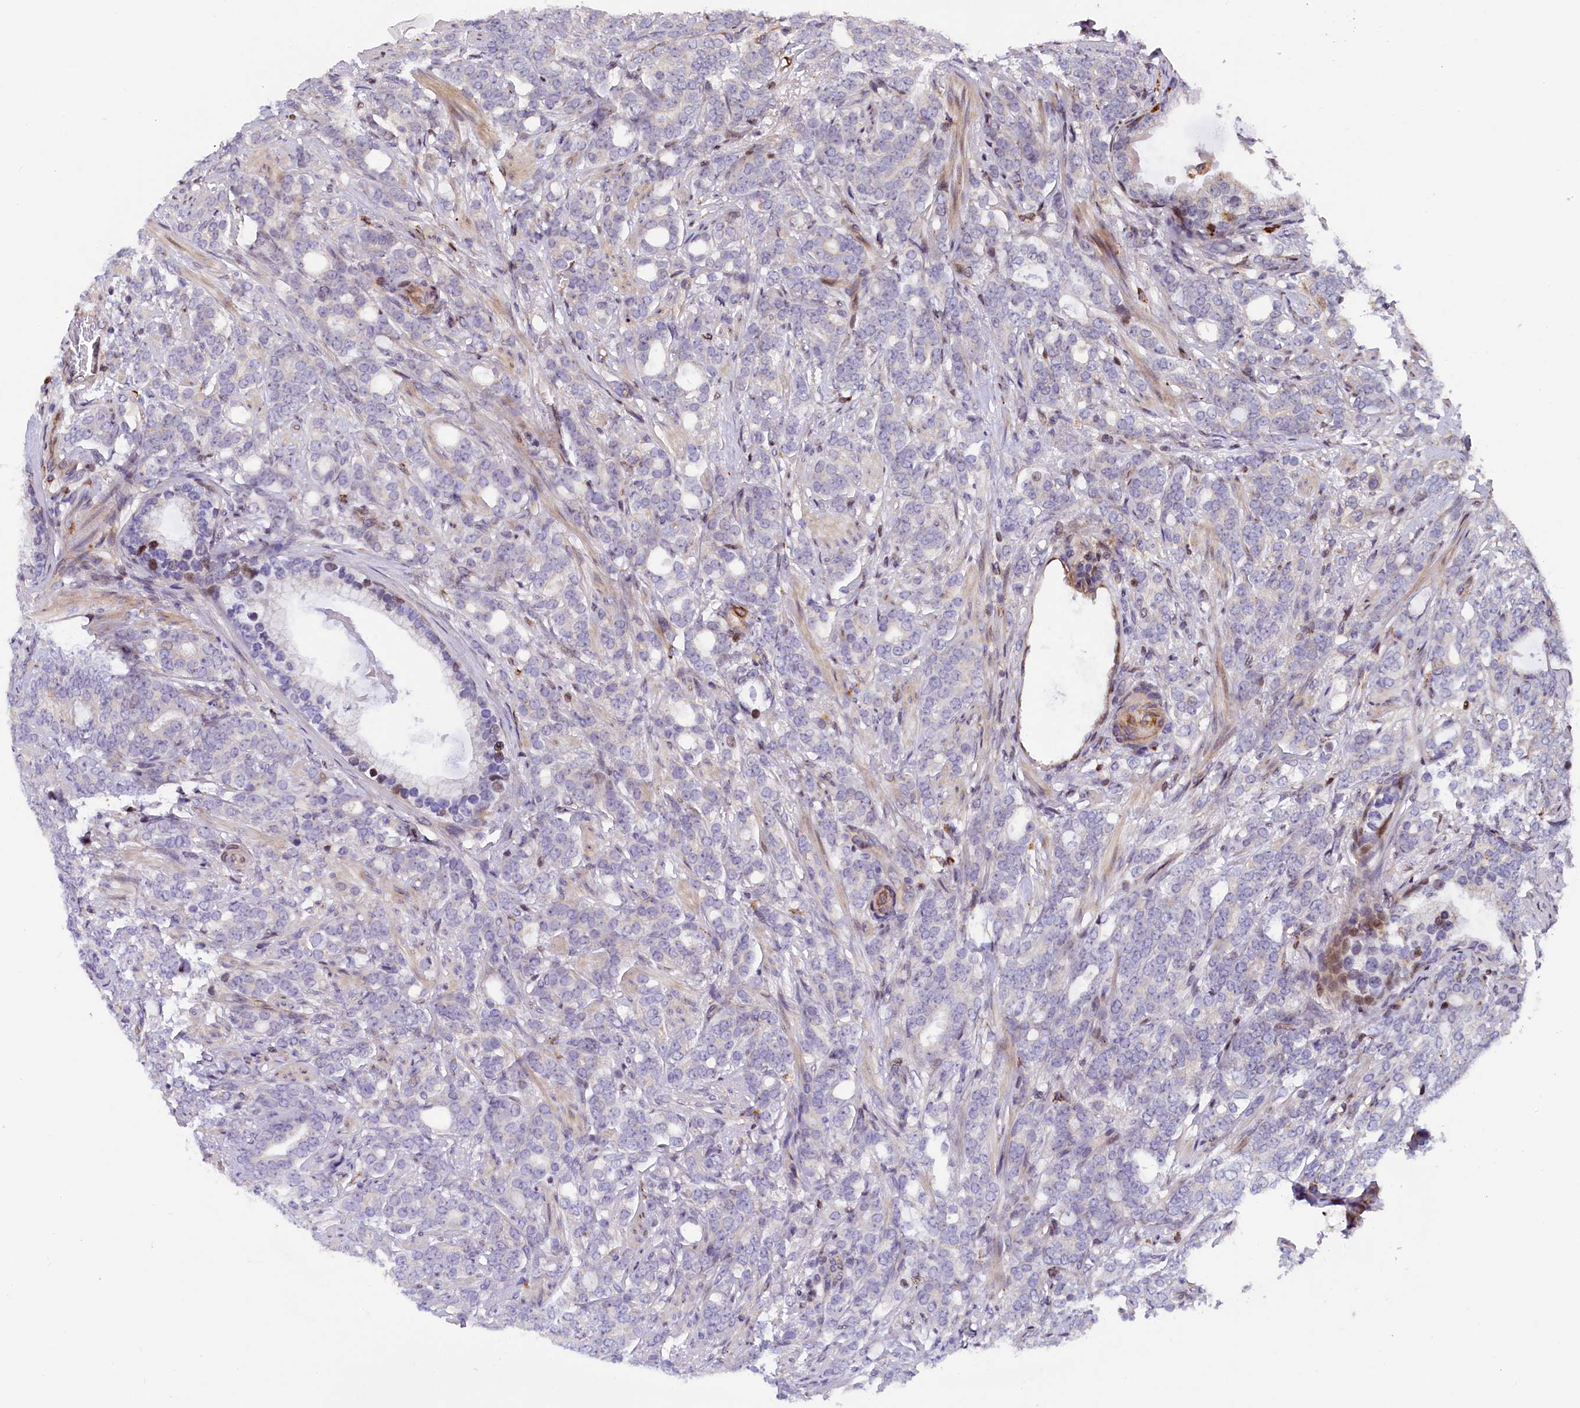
{"staining": {"intensity": "negative", "quantity": "none", "location": "none"}, "tissue": "prostate cancer", "cell_type": "Tumor cells", "image_type": "cancer", "snomed": [{"axis": "morphology", "description": "Adenocarcinoma, Low grade"}, {"axis": "topography", "description": "Prostate"}], "caption": "This is a image of immunohistochemistry staining of prostate adenocarcinoma (low-grade), which shows no positivity in tumor cells.", "gene": "TGDS", "patient": {"sex": "male", "age": 71}}